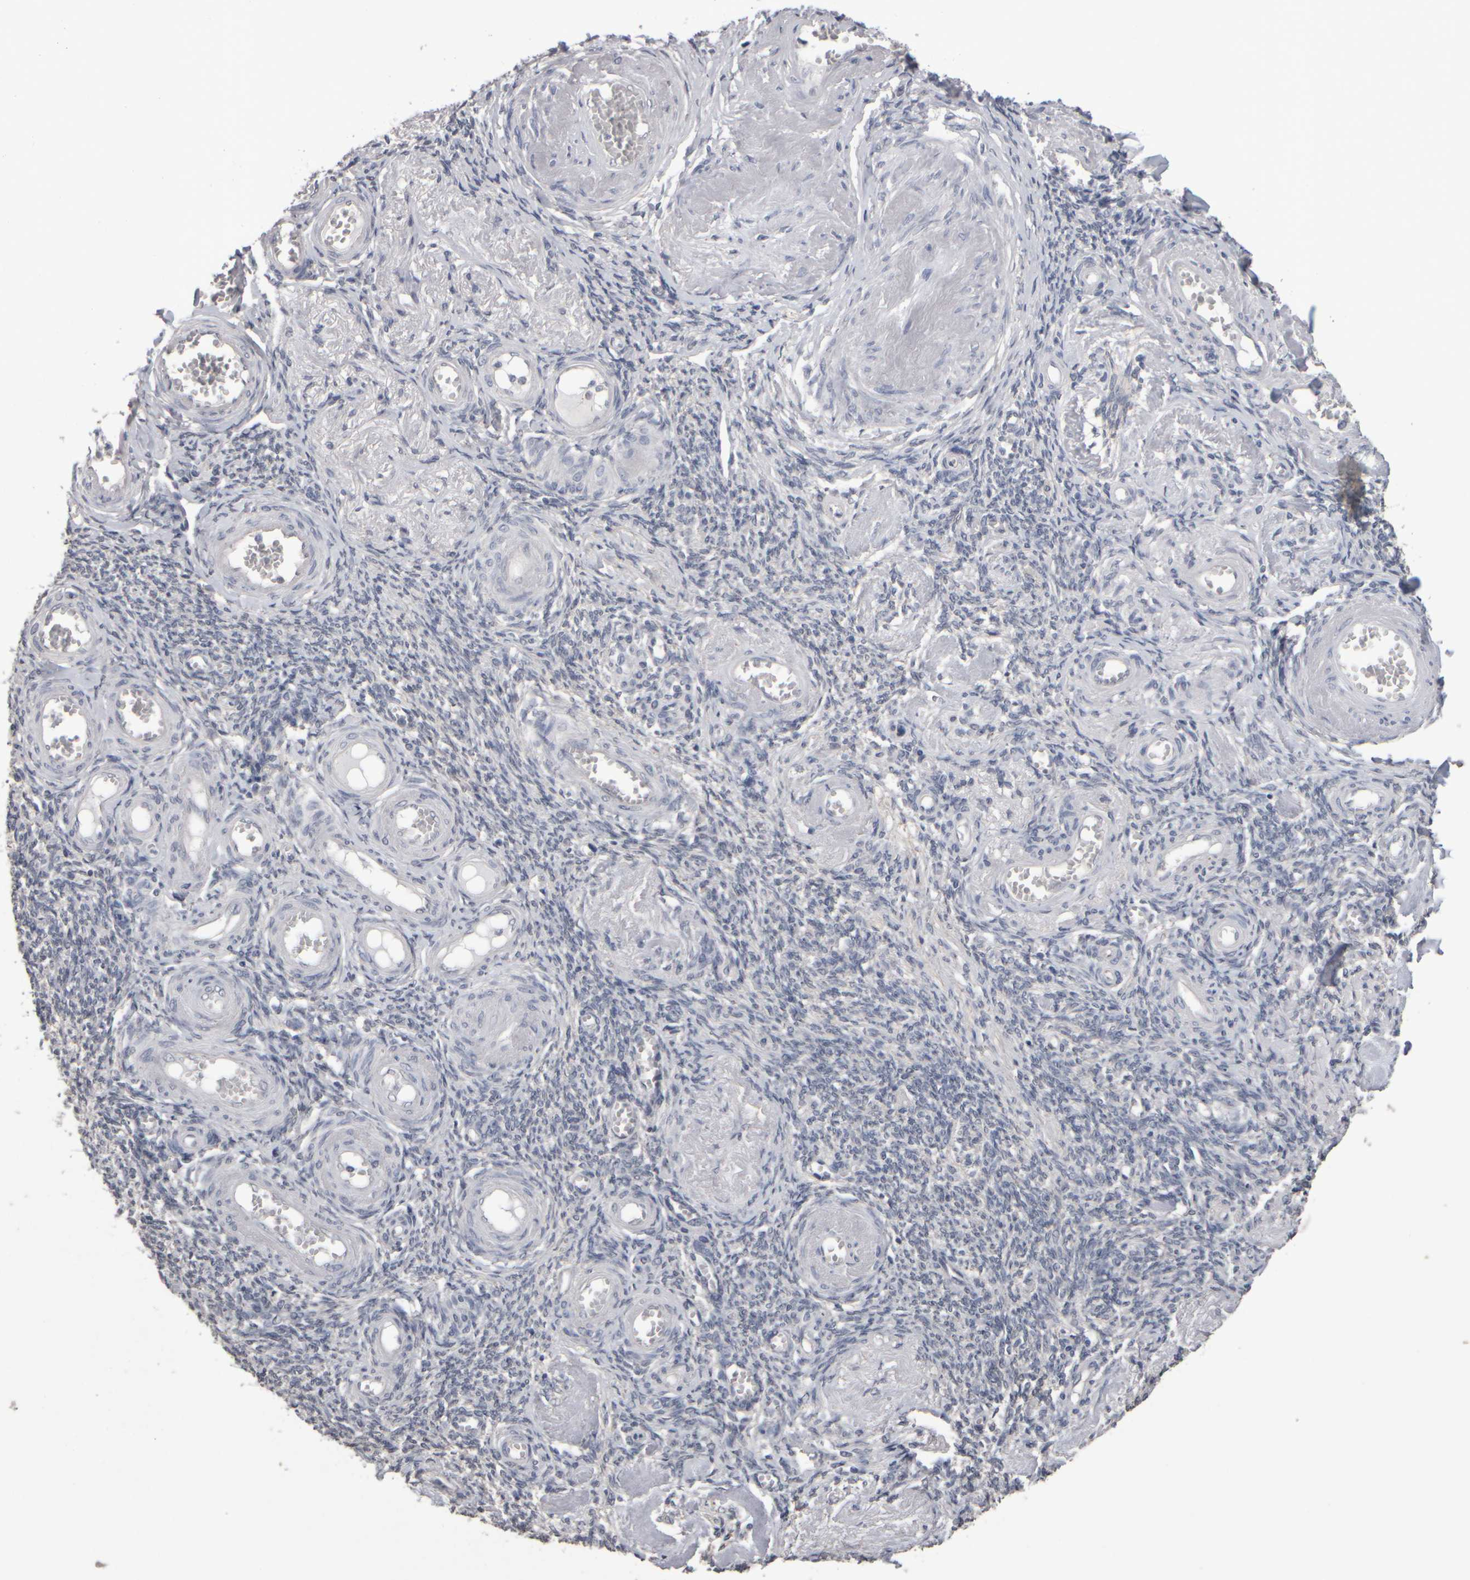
{"staining": {"intensity": "negative", "quantity": "none", "location": "none"}, "tissue": "adipose tissue", "cell_type": "Adipocytes", "image_type": "normal", "snomed": [{"axis": "morphology", "description": "Normal tissue, NOS"}, {"axis": "topography", "description": "Vascular tissue"}, {"axis": "topography", "description": "Fallopian tube"}, {"axis": "topography", "description": "Ovary"}], "caption": "The immunohistochemistry (IHC) micrograph has no significant positivity in adipocytes of adipose tissue.", "gene": "EPHX2", "patient": {"sex": "female", "age": 67}}